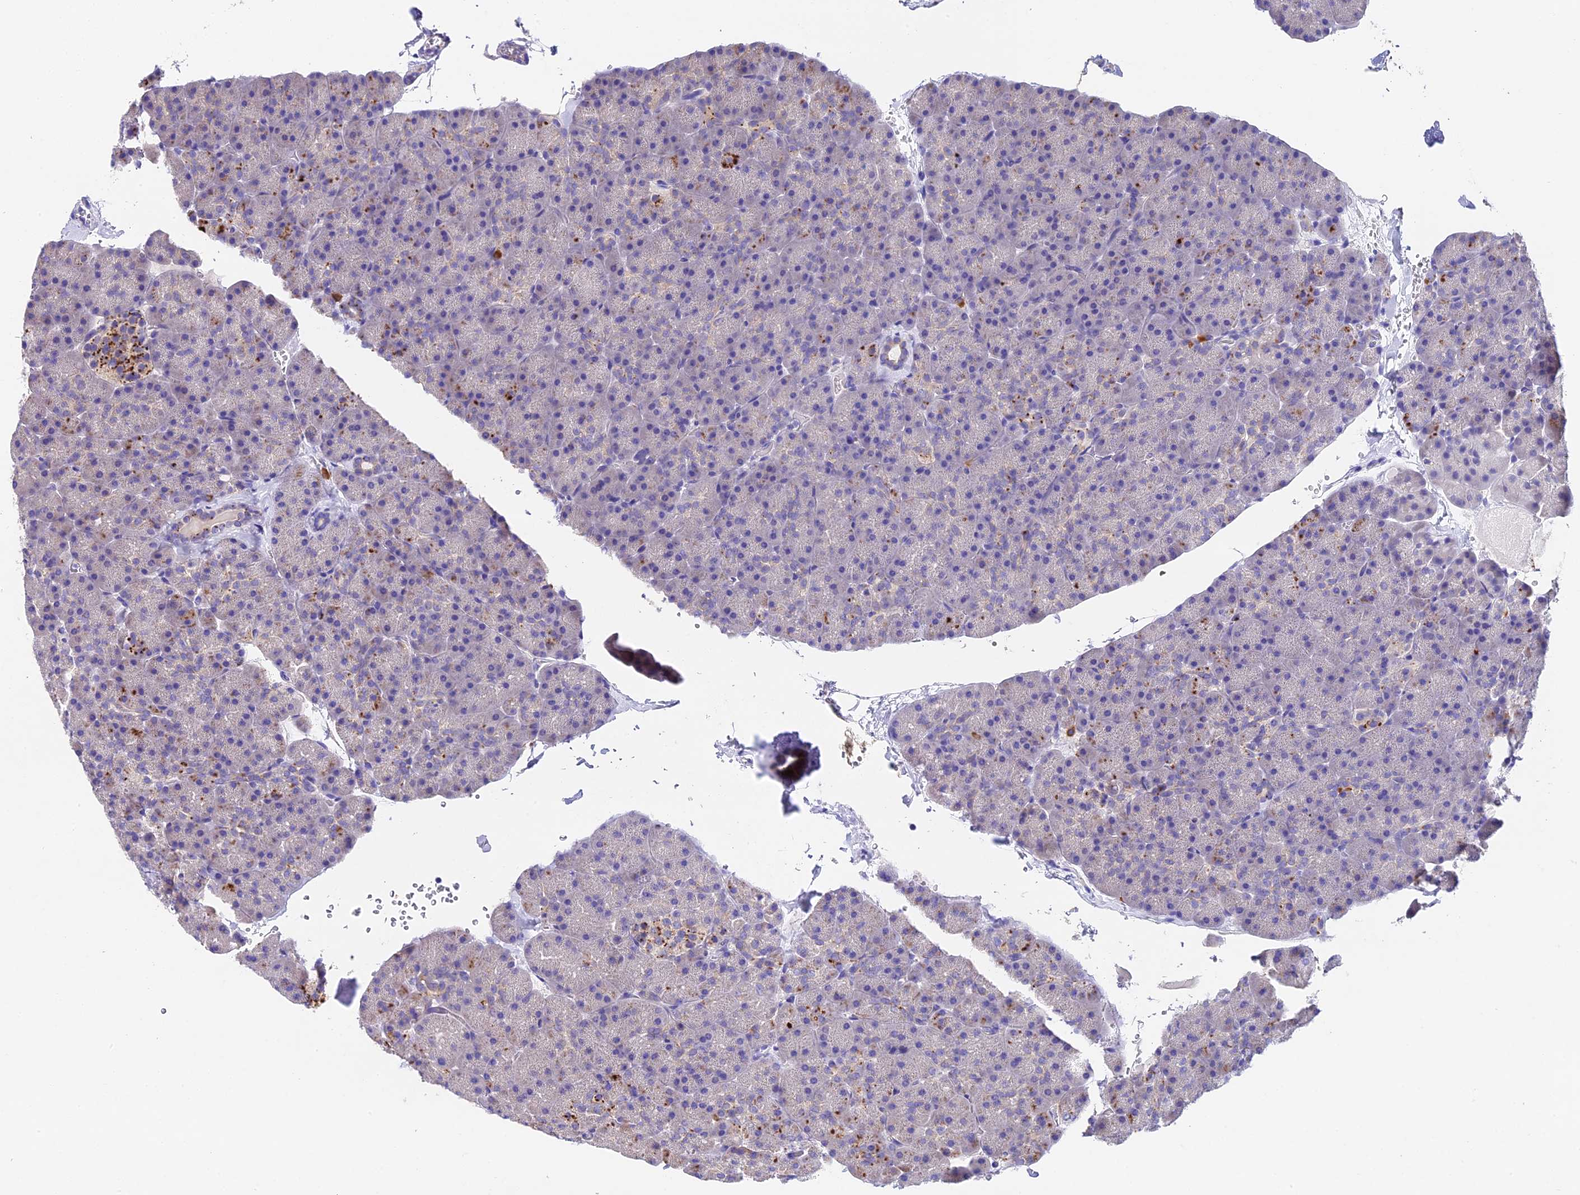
{"staining": {"intensity": "strong", "quantity": "<25%", "location": "none"}, "tissue": "pancreas", "cell_type": "Exocrine glandular cells", "image_type": "normal", "snomed": [{"axis": "morphology", "description": "Normal tissue, NOS"}, {"axis": "topography", "description": "Pancreas"}], "caption": "This photomicrograph shows immunohistochemistry staining of benign human pancreas, with medium strong None staining in about <25% of exocrine glandular cells.", "gene": "LYPD6", "patient": {"sex": "male", "age": 36}}